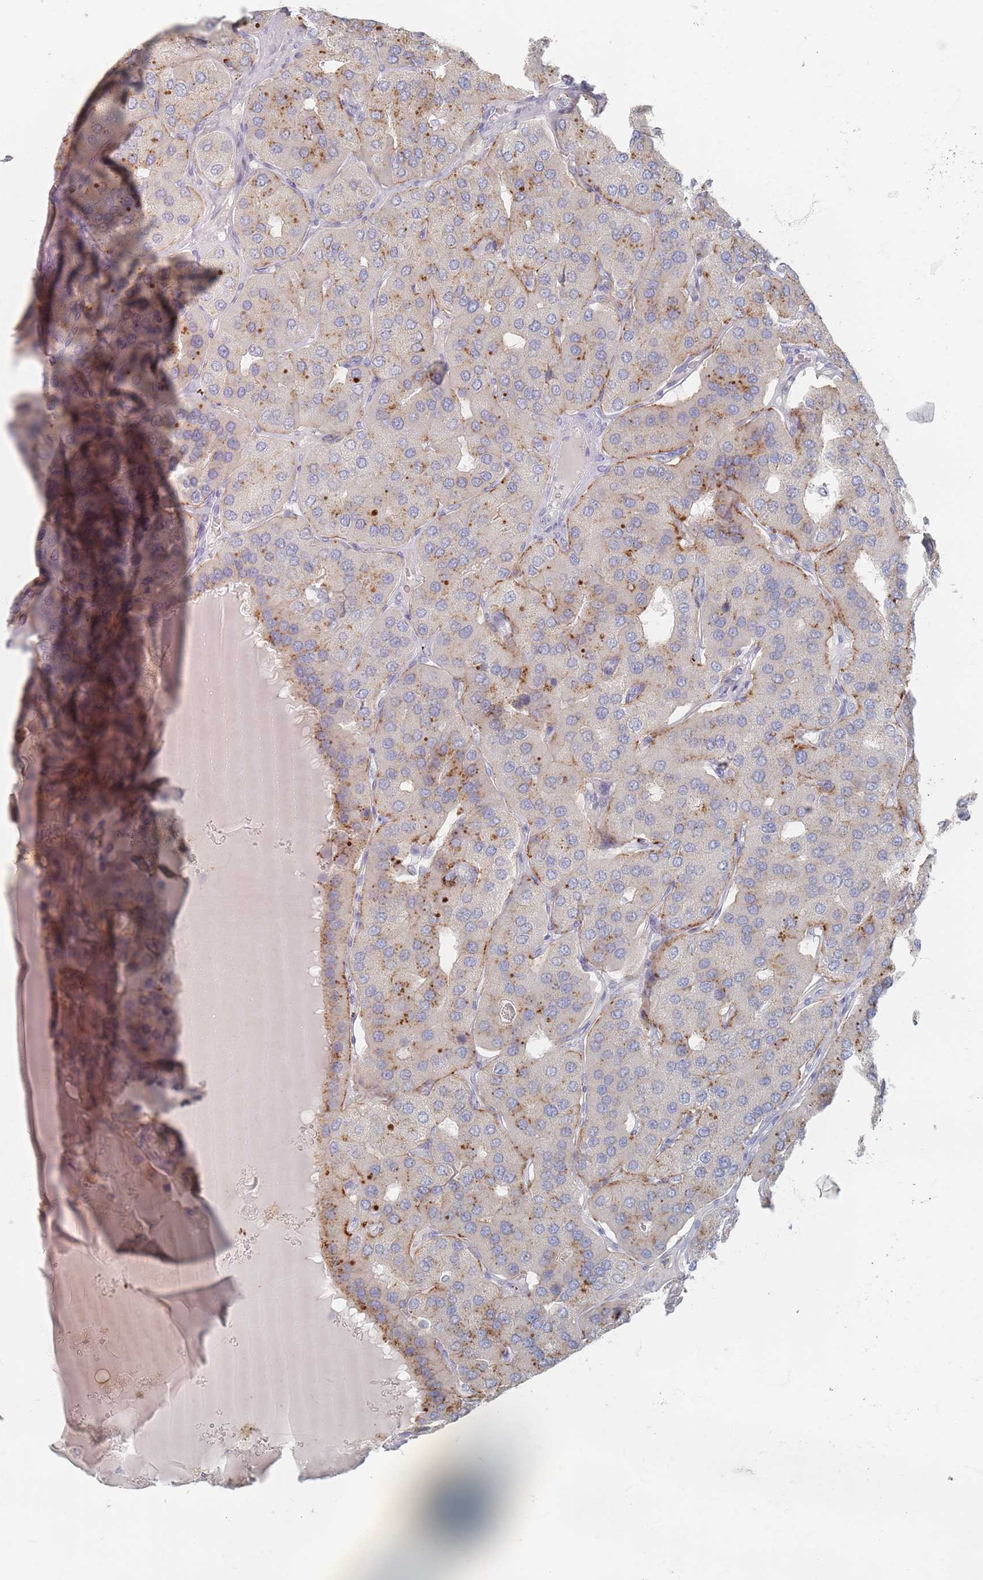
{"staining": {"intensity": "moderate", "quantity": "25%-75%", "location": "cytoplasmic/membranous"}, "tissue": "parathyroid gland", "cell_type": "Glandular cells", "image_type": "normal", "snomed": [{"axis": "morphology", "description": "Normal tissue, NOS"}, {"axis": "morphology", "description": "Adenoma, NOS"}, {"axis": "topography", "description": "Parathyroid gland"}], "caption": "Immunohistochemistry (IHC) (DAB (3,3'-diaminobenzidine)) staining of benign parathyroid gland demonstrates moderate cytoplasmic/membranous protein positivity in approximately 25%-75% of glandular cells. (IHC, brightfield microscopy, high magnification).", "gene": "ENSG00000251357", "patient": {"sex": "female", "age": 86}}